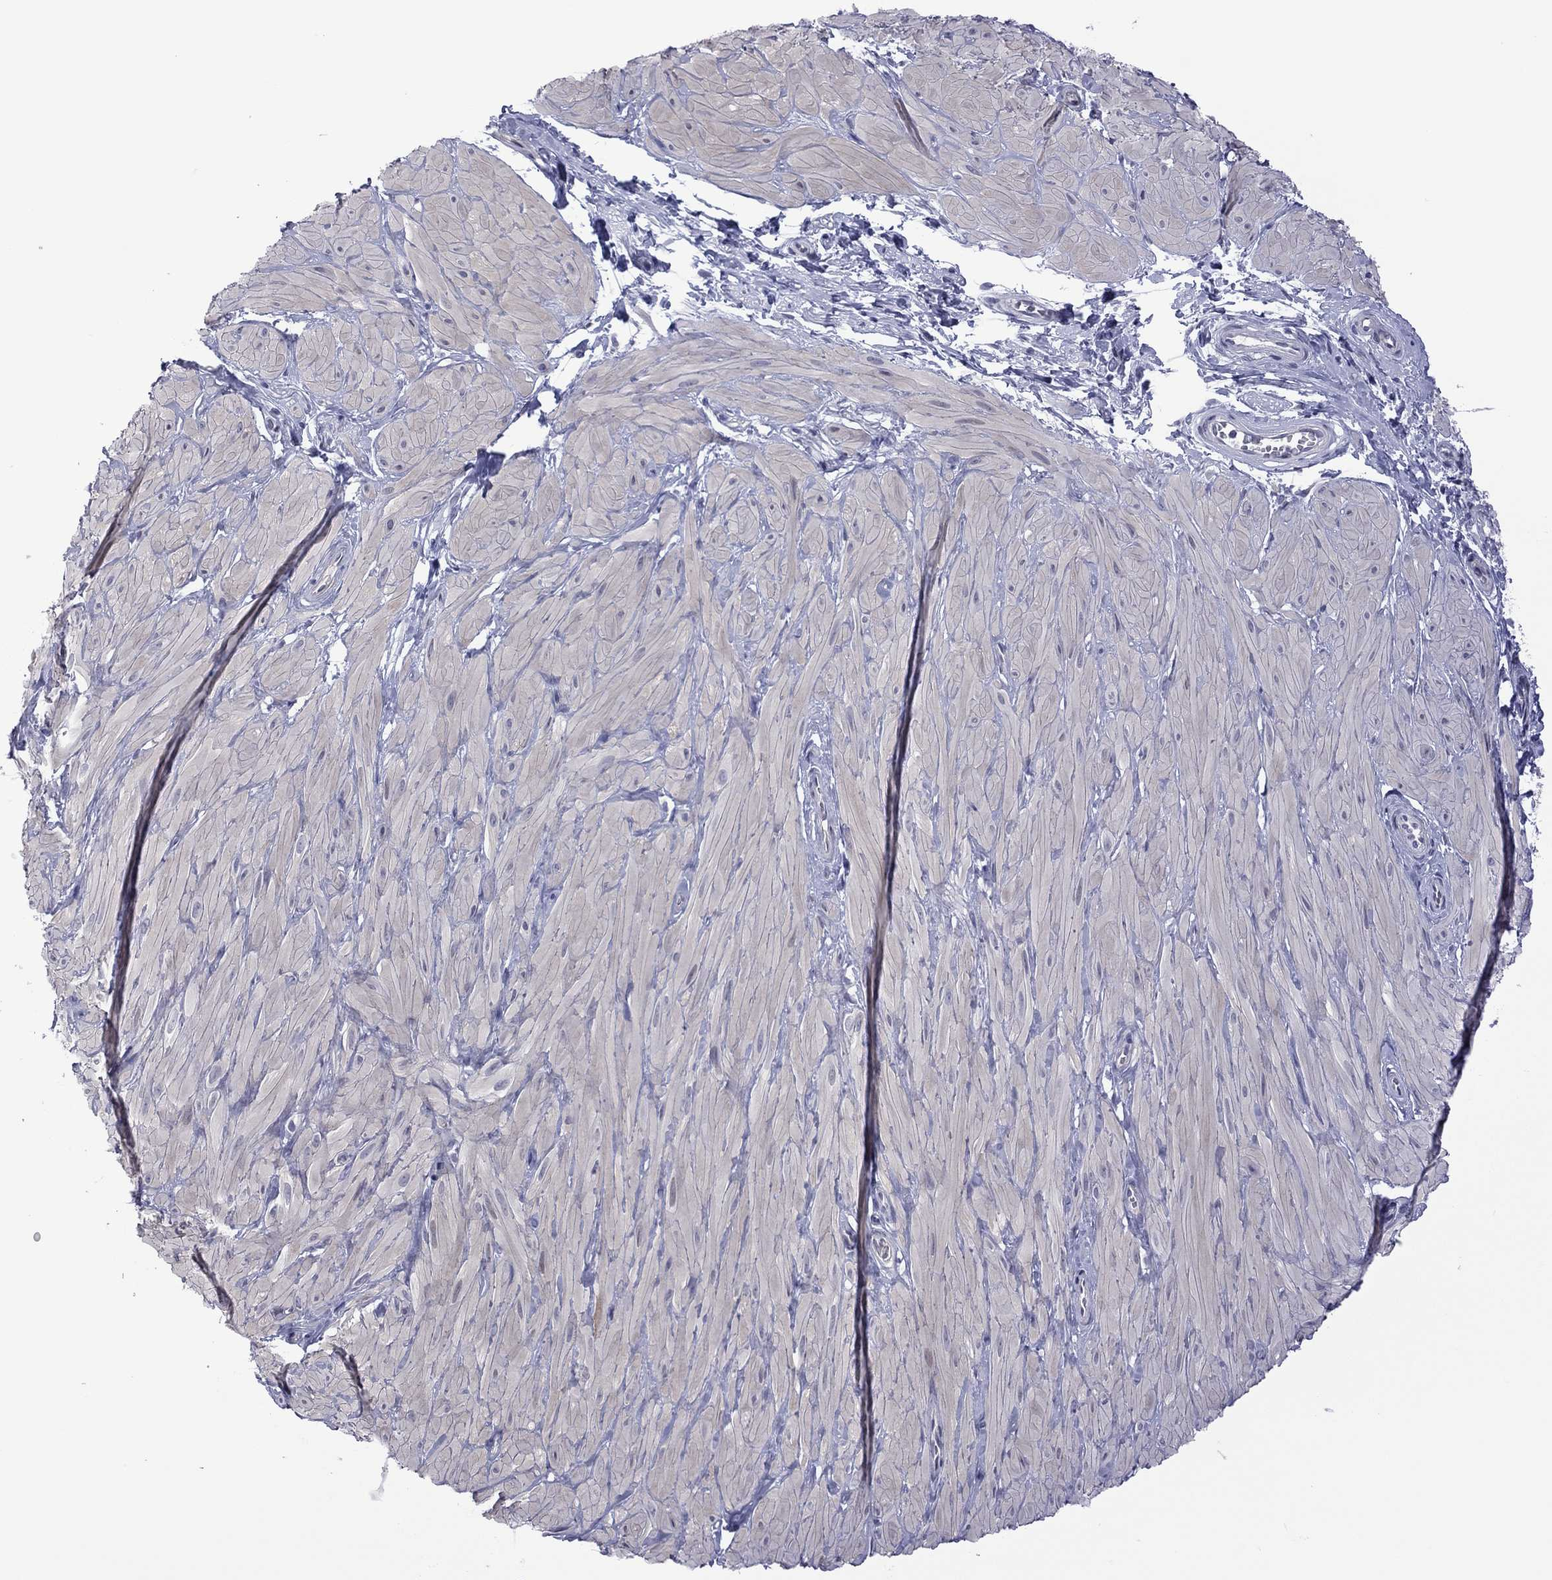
{"staining": {"intensity": "negative", "quantity": "none", "location": "none"}, "tissue": "adipose tissue", "cell_type": "Adipocytes", "image_type": "normal", "snomed": [{"axis": "morphology", "description": "Normal tissue, NOS"}, {"axis": "topography", "description": "Smooth muscle"}, {"axis": "topography", "description": "Peripheral nerve tissue"}], "caption": "A high-resolution histopathology image shows immunohistochemistry (IHC) staining of benign adipose tissue, which reveals no significant positivity in adipocytes. Brightfield microscopy of immunohistochemistry stained with DAB (3,3'-diaminobenzidine) (brown) and hematoxylin (blue), captured at high magnification.", "gene": "POU5F2", "patient": {"sex": "male", "age": 22}}